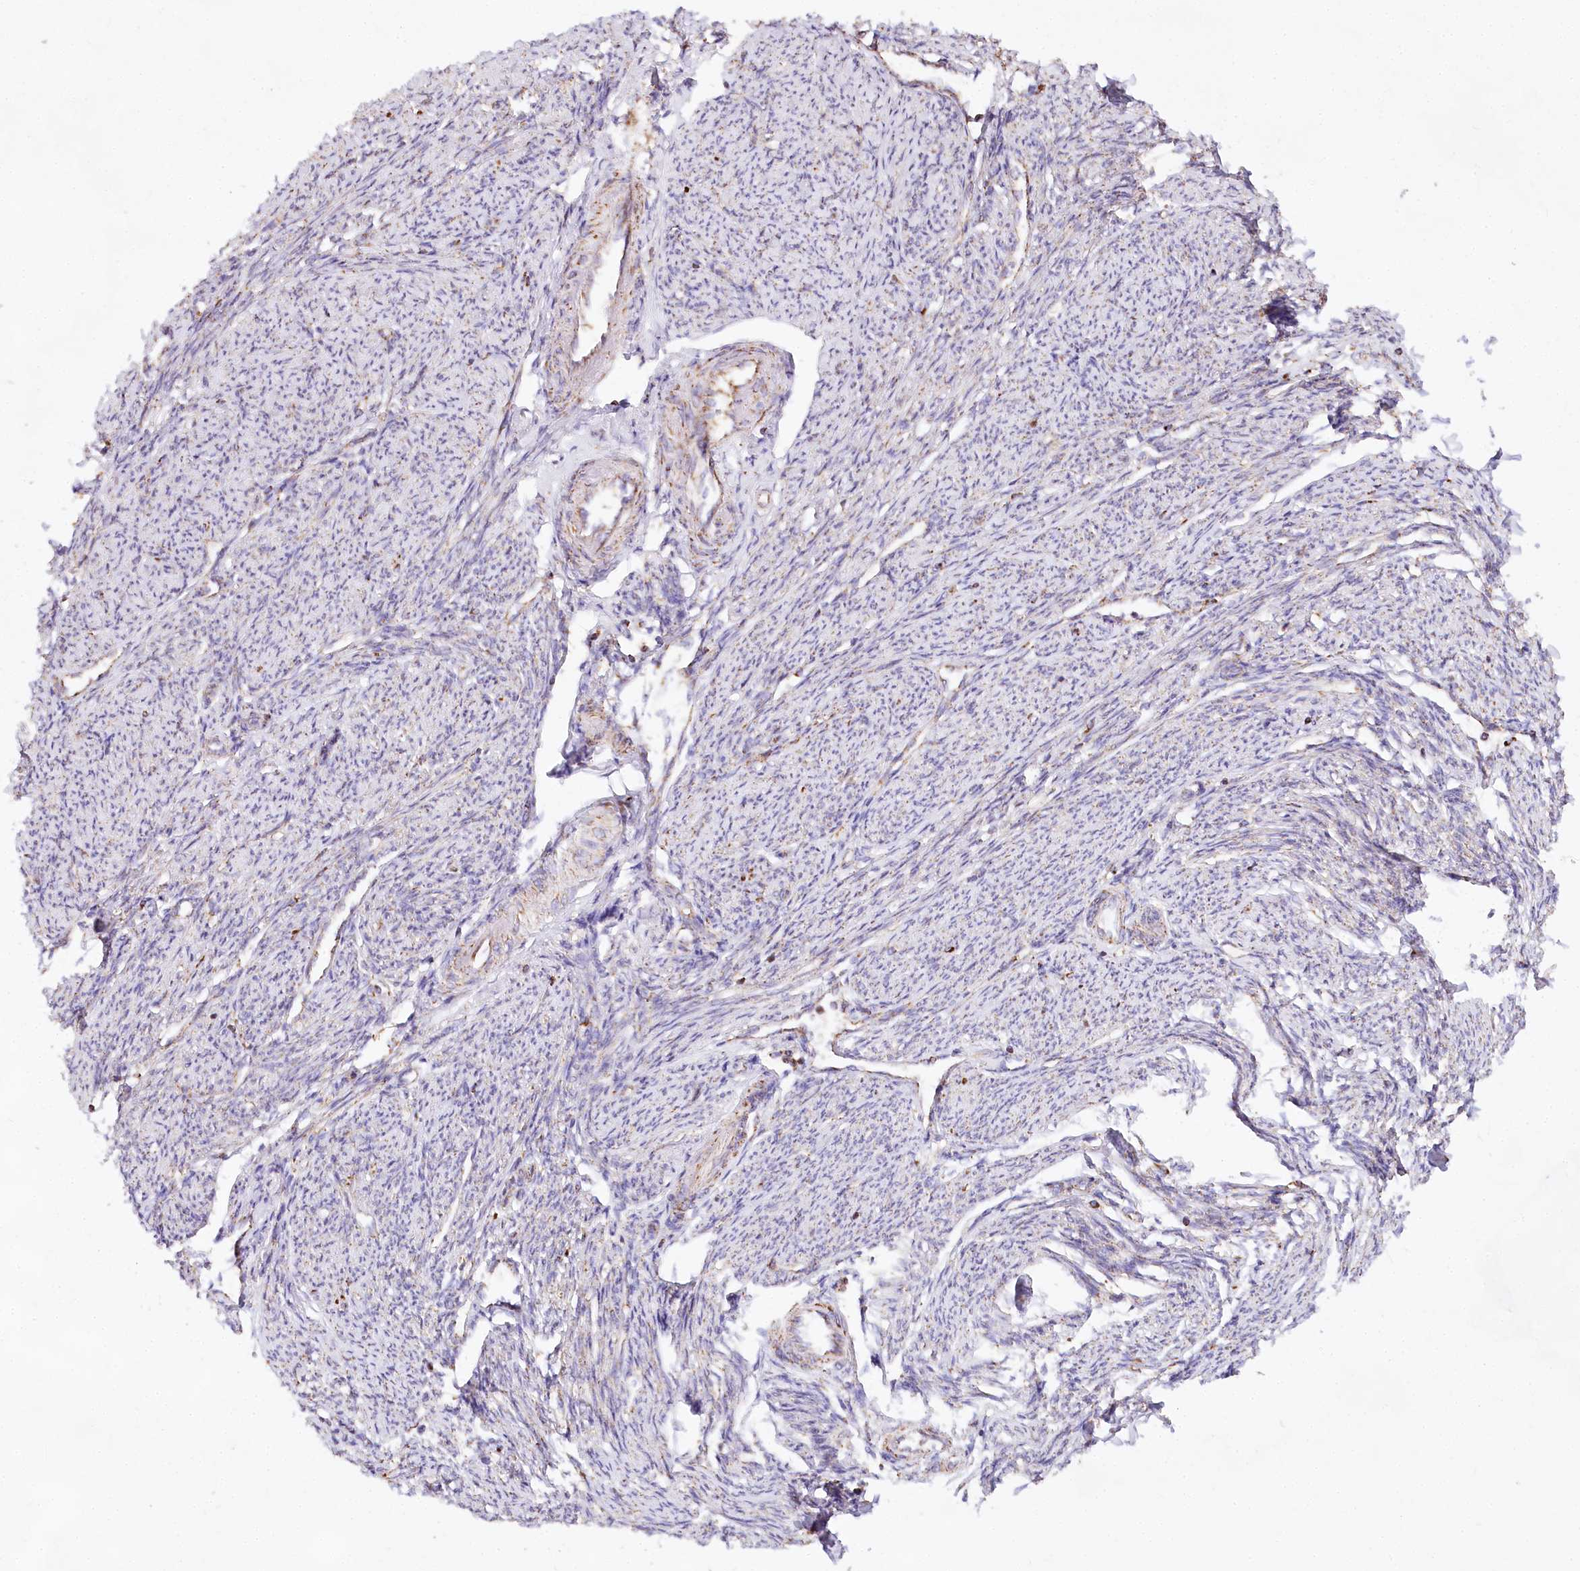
{"staining": {"intensity": "weak", "quantity": "<25%", "location": "cytoplasmic/membranous"}, "tissue": "smooth muscle", "cell_type": "Smooth muscle cells", "image_type": "normal", "snomed": [{"axis": "morphology", "description": "Normal tissue, NOS"}, {"axis": "topography", "description": "Smooth muscle"}, {"axis": "topography", "description": "Uterus"}], "caption": "Immunohistochemical staining of benign human smooth muscle displays no significant staining in smooth muscle cells. (IHC, brightfield microscopy, high magnification).", "gene": "TASOR2", "patient": {"sex": "female", "age": 59}}